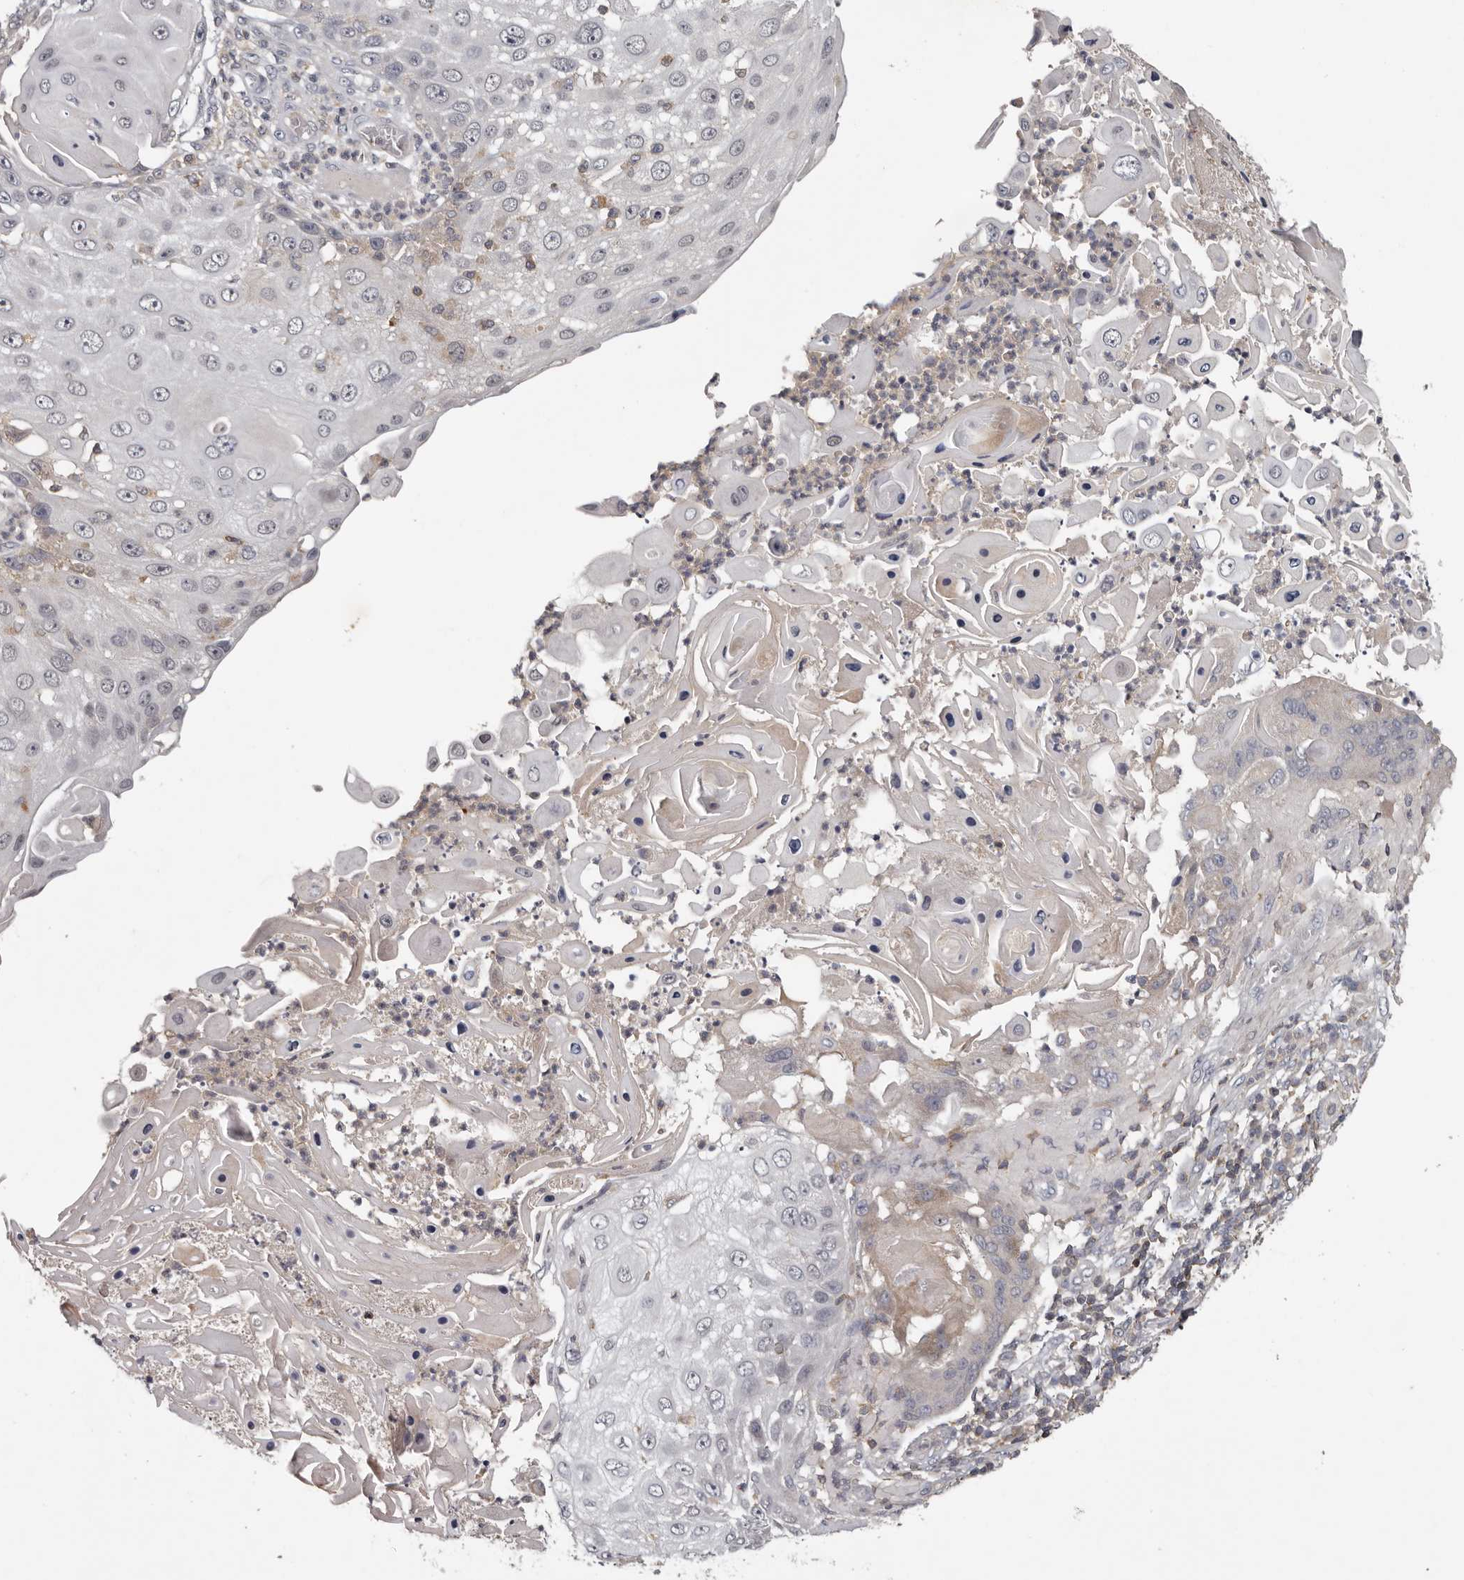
{"staining": {"intensity": "negative", "quantity": "none", "location": "none"}, "tissue": "skin cancer", "cell_type": "Tumor cells", "image_type": "cancer", "snomed": [{"axis": "morphology", "description": "Squamous cell carcinoma, NOS"}, {"axis": "topography", "description": "Skin"}], "caption": "High magnification brightfield microscopy of skin cancer stained with DAB (brown) and counterstained with hematoxylin (blue): tumor cells show no significant positivity.", "gene": "ANKRD44", "patient": {"sex": "female", "age": 44}}